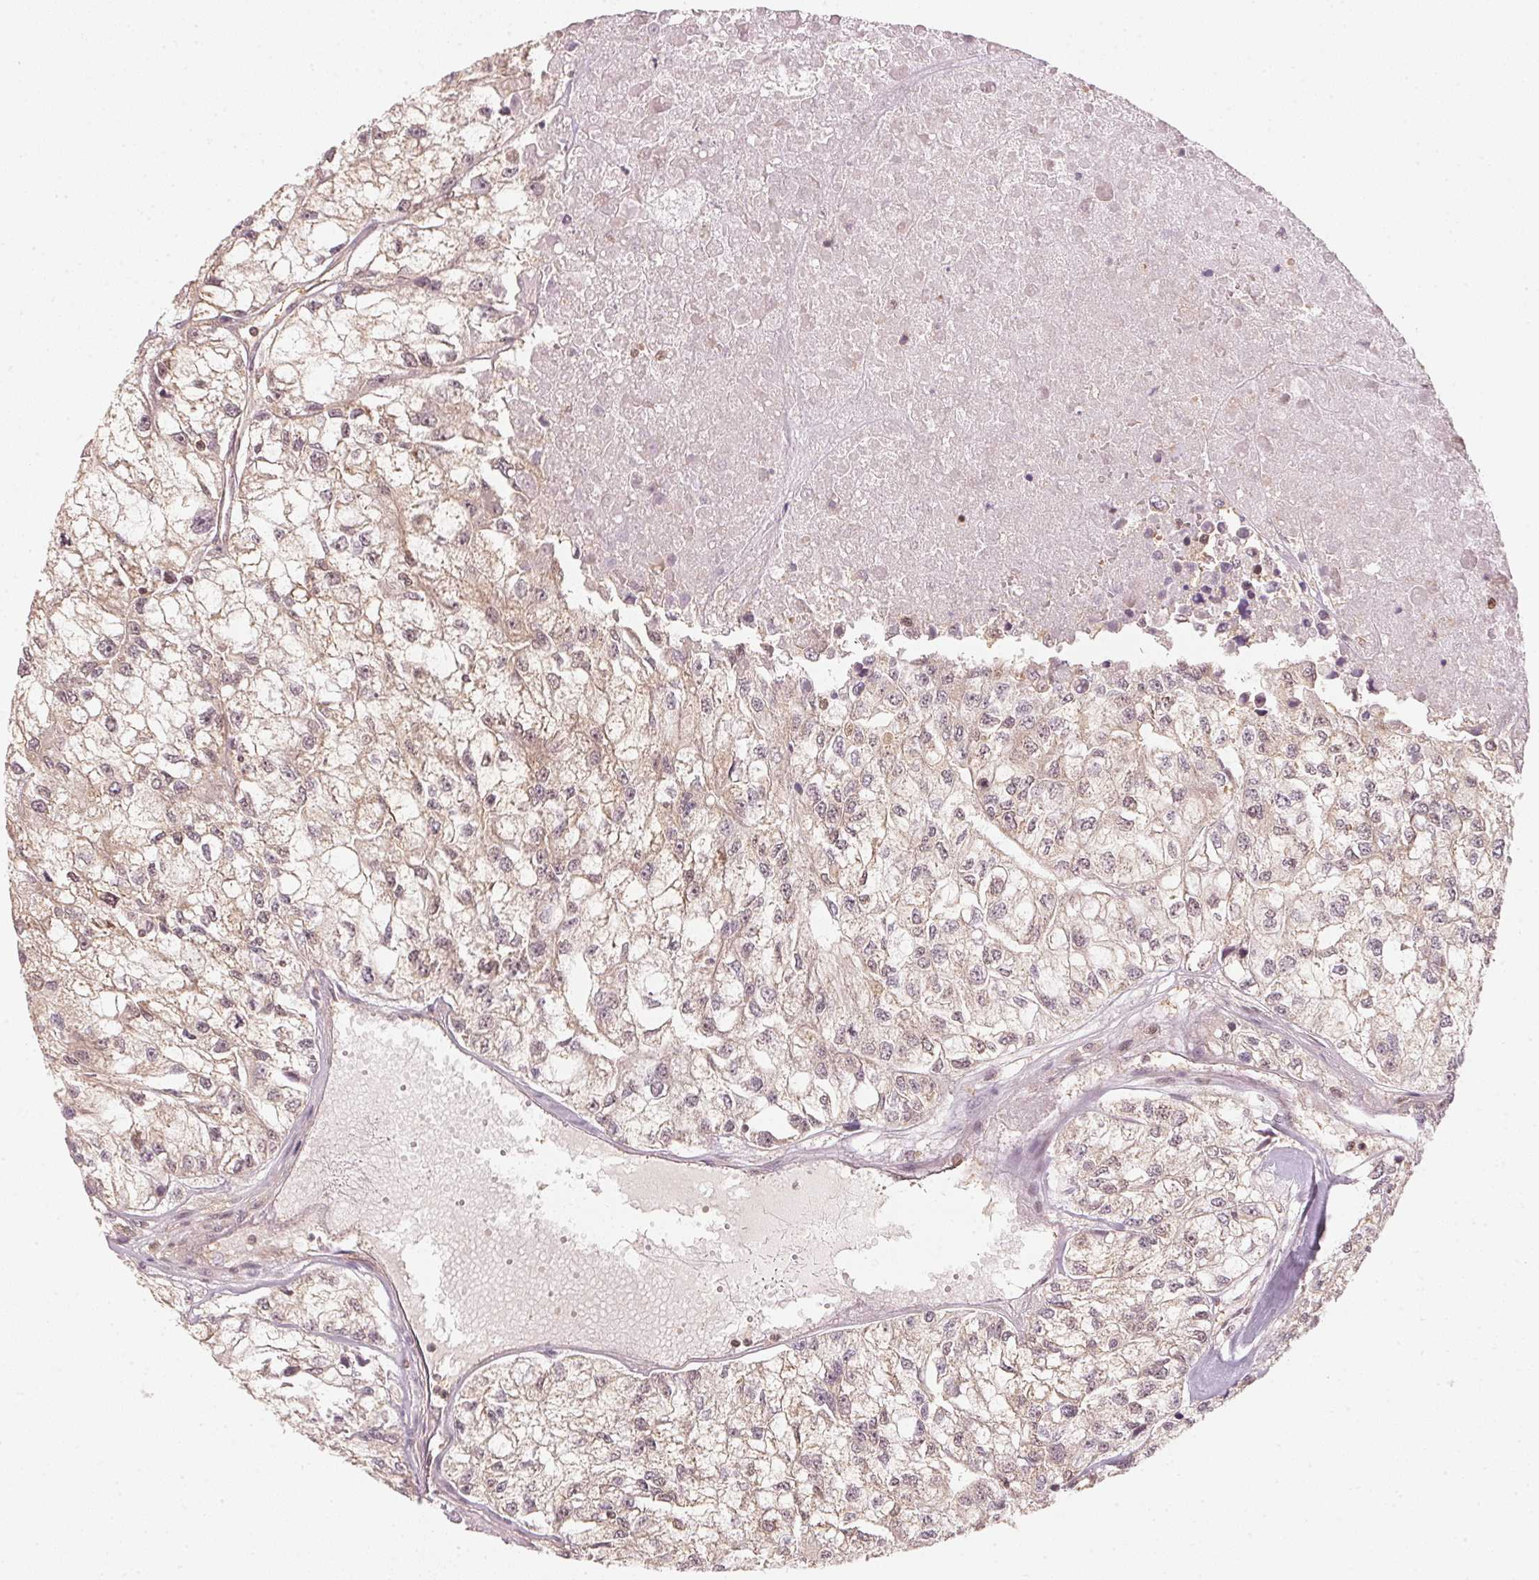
{"staining": {"intensity": "weak", "quantity": ">75%", "location": "cytoplasmic/membranous"}, "tissue": "renal cancer", "cell_type": "Tumor cells", "image_type": "cancer", "snomed": [{"axis": "morphology", "description": "Adenocarcinoma, NOS"}, {"axis": "topography", "description": "Kidney"}], "caption": "Adenocarcinoma (renal) stained with a brown dye exhibits weak cytoplasmic/membranous positive expression in approximately >75% of tumor cells.", "gene": "UBE2L3", "patient": {"sex": "male", "age": 56}}